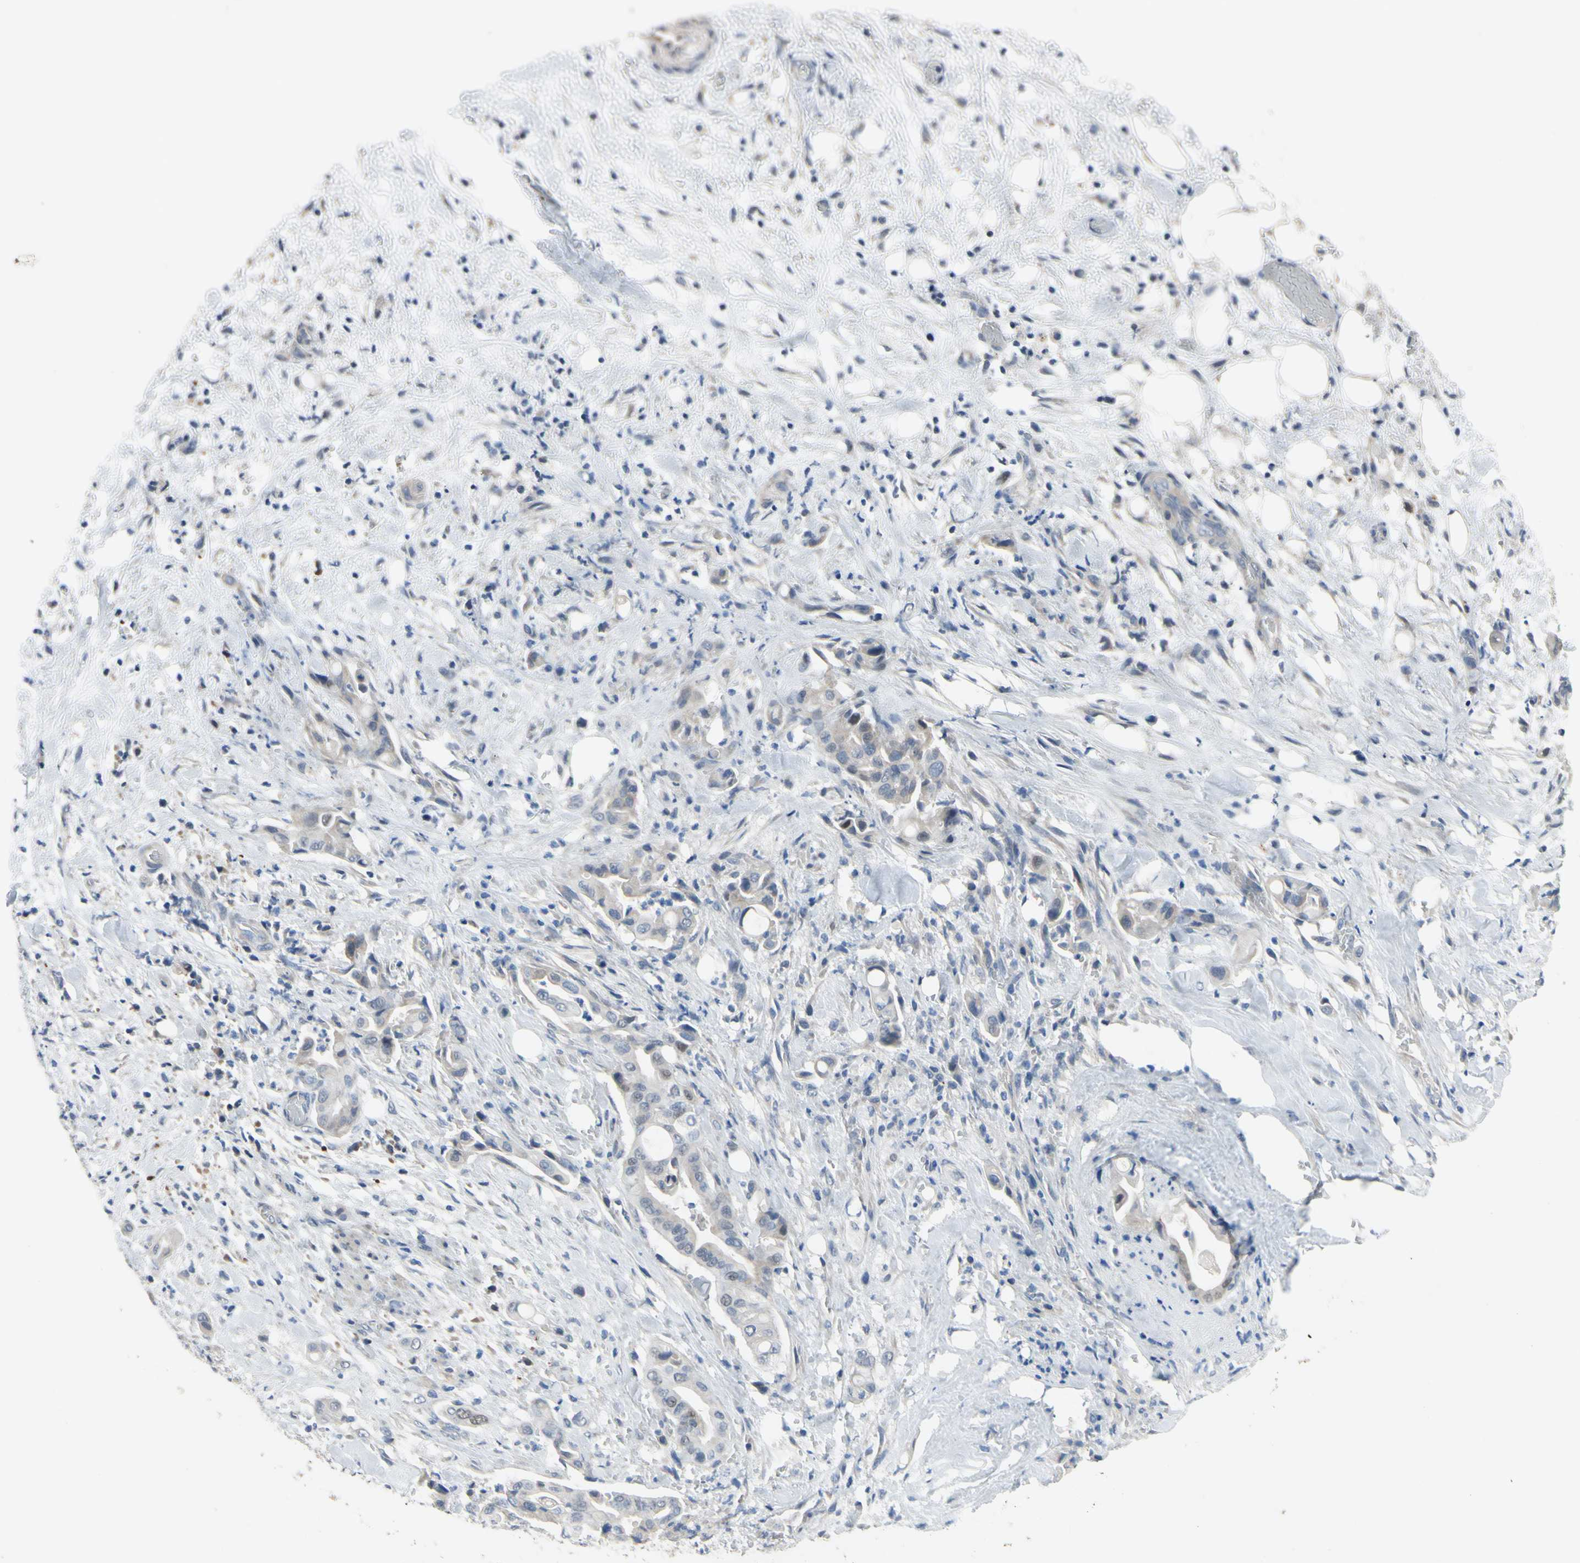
{"staining": {"intensity": "weak", "quantity": "<25%", "location": "nuclear"}, "tissue": "liver cancer", "cell_type": "Tumor cells", "image_type": "cancer", "snomed": [{"axis": "morphology", "description": "Cholangiocarcinoma"}, {"axis": "topography", "description": "Liver"}], "caption": "The micrograph shows no staining of tumor cells in liver cancer.", "gene": "LHX9", "patient": {"sex": "female", "age": 68}}